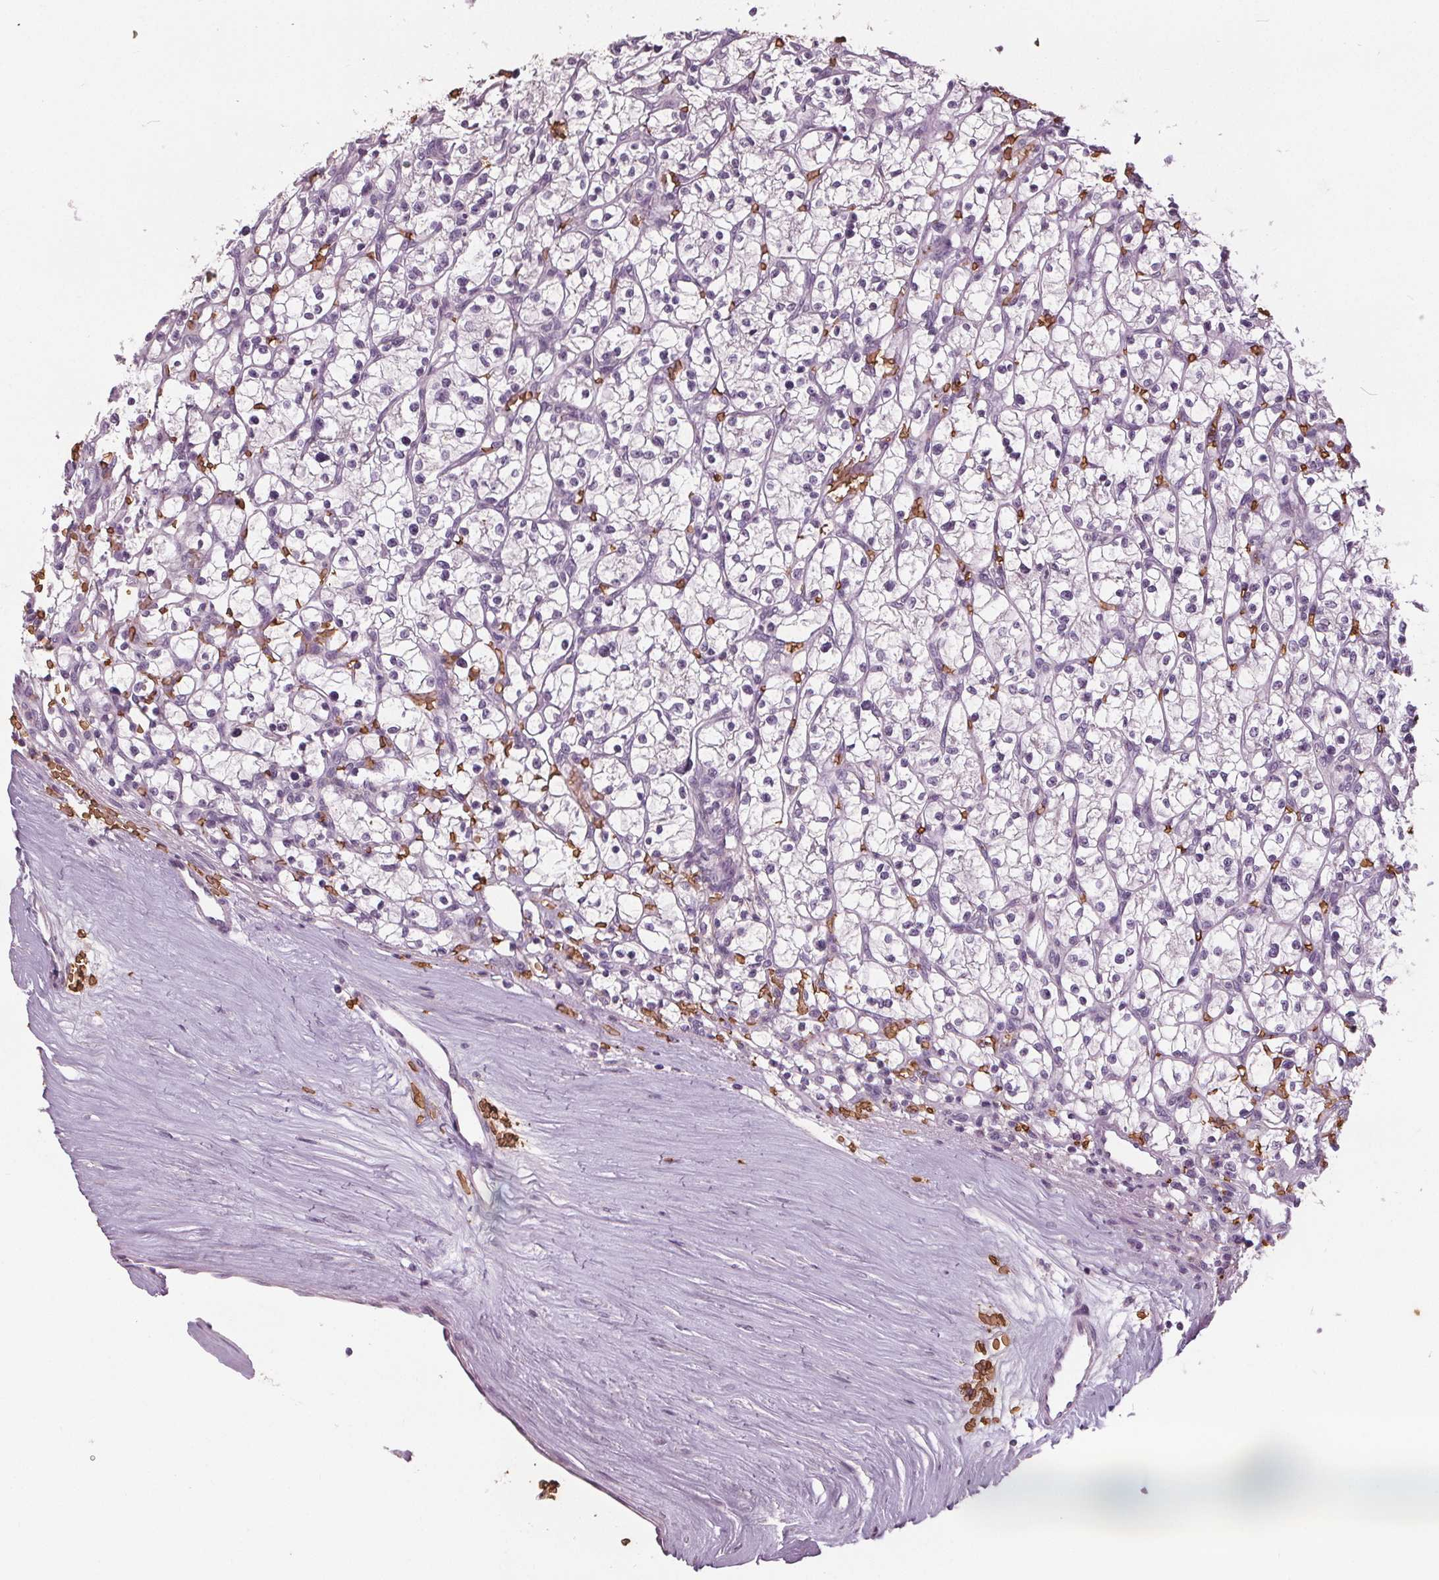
{"staining": {"intensity": "negative", "quantity": "none", "location": "none"}, "tissue": "renal cancer", "cell_type": "Tumor cells", "image_type": "cancer", "snomed": [{"axis": "morphology", "description": "Adenocarcinoma, NOS"}, {"axis": "topography", "description": "Kidney"}], "caption": "IHC micrograph of human renal adenocarcinoma stained for a protein (brown), which reveals no expression in tumor cells.", "gene": "SLC4A1", "patient": {"sex": "female", "age": 64}}